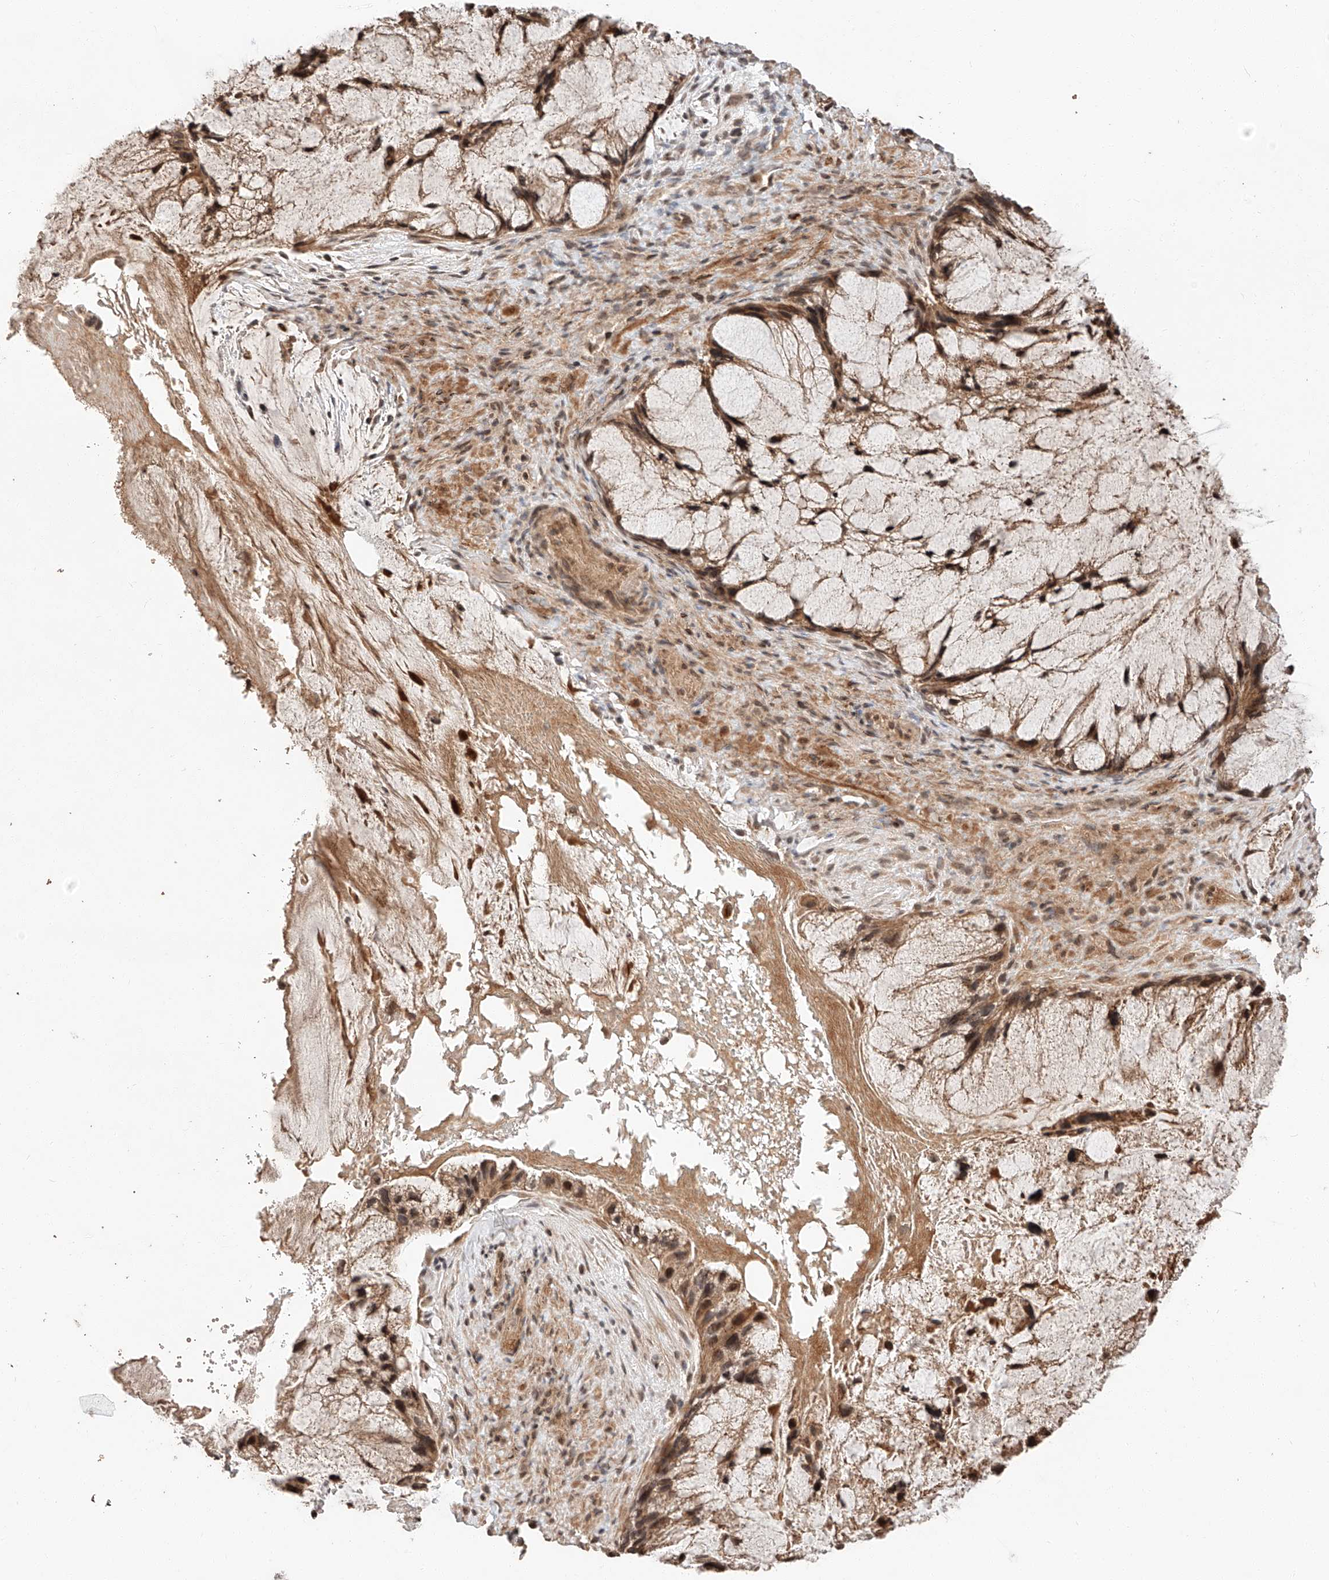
{"staining": {"intensity": "moderate", "quantity": ">75%", "location": "cytoplasmic/membranous,nuclear"}, "tissue": "ovarian cancer", "cell_type": "Tumor cells", "image_type": "cancer", "snomed": [{"axis": "morphology", "description": "Cystadenocarcinoma, mucinous, NOS"}, {"axis": "topography", "description": "Ovary"}], "caption": "Protein expression analysis of human ovarian mucinous cystadenocarcinoma reveals moderate cytoplasmic/membranous and nuclear expression in approximately >75% of tumor cells. (Brightfield microscopy of DAB IHC at high magnification).", "gene": "ARHGAP33", "patient": {"sex": "female", "age": 37}}